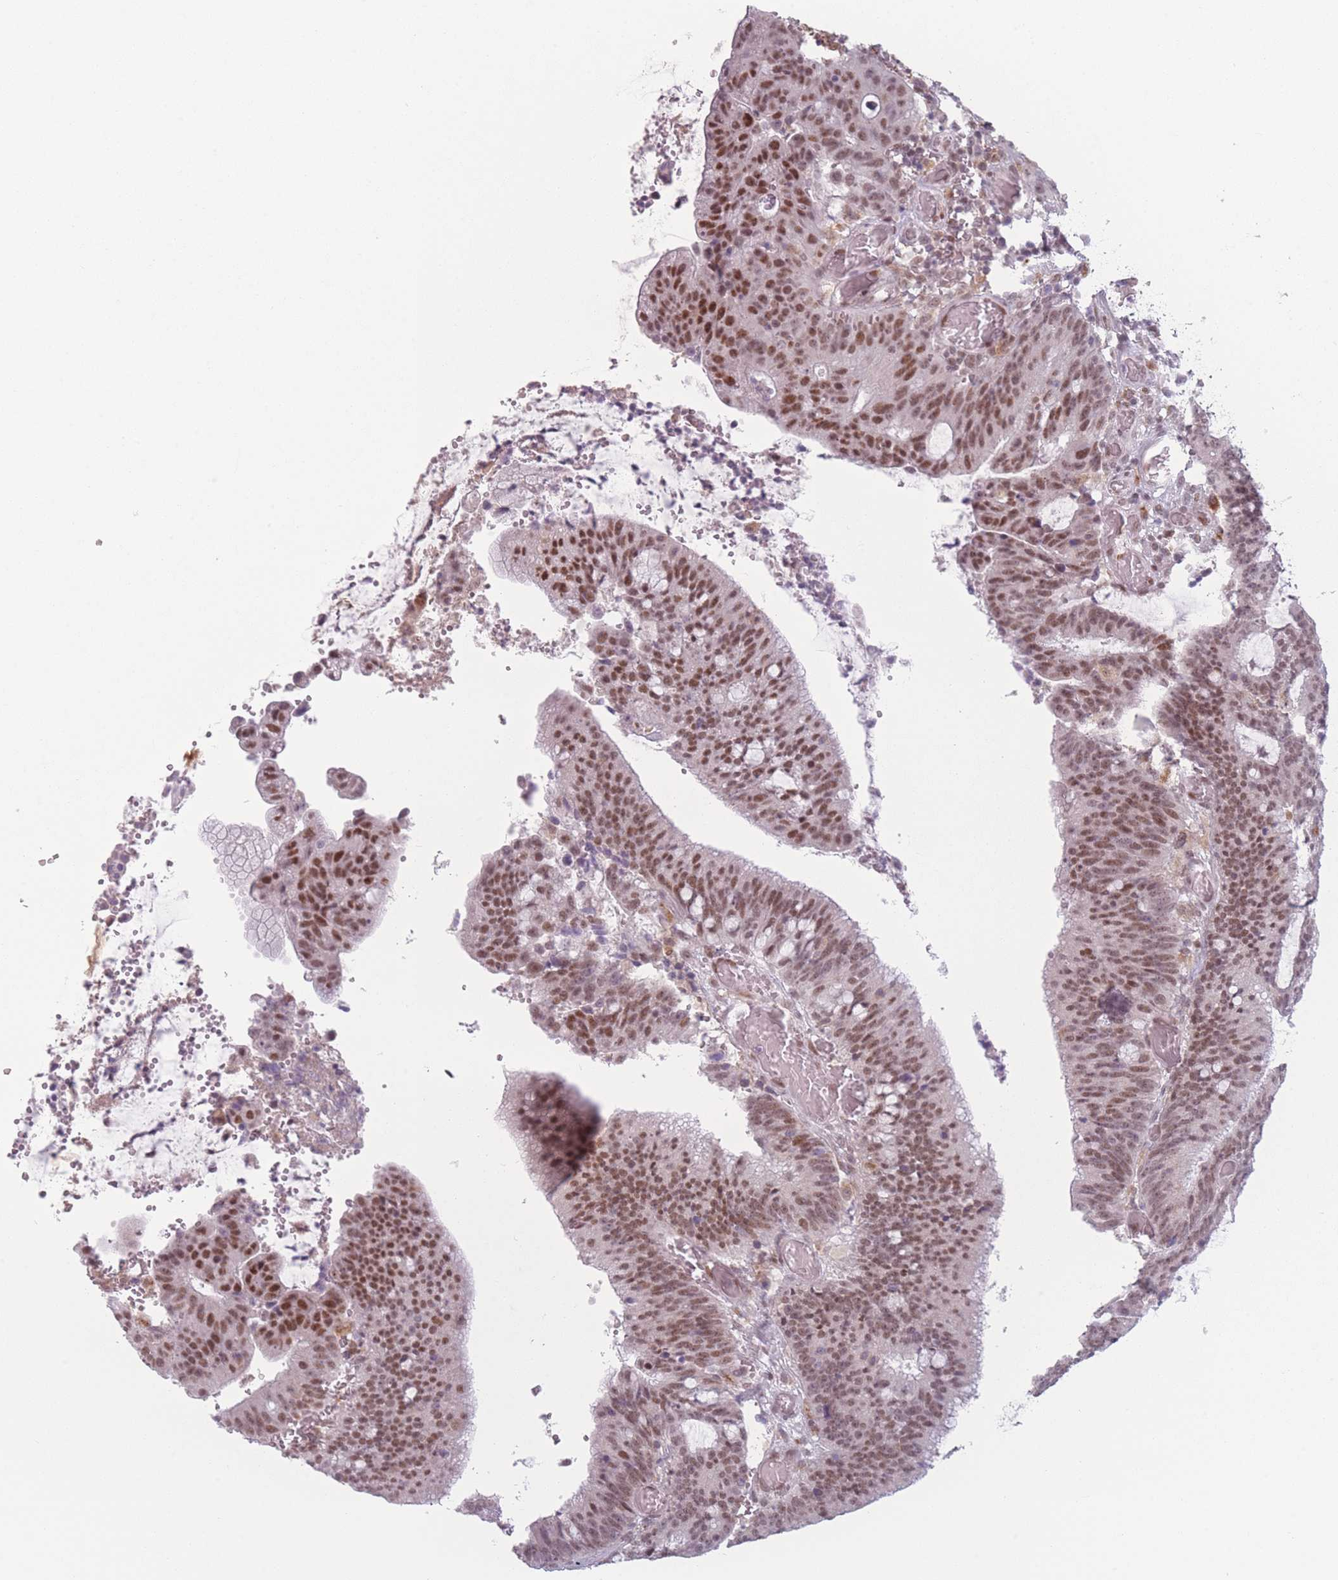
{"staining": {"intensity": "moderate", "quantity": ">75%", "location": "nuclear"}, "tissue": "colorectal cancer", "cell_type": "Tumor cells", "image_type": "cancer", "snomed": [{"axis": "morphology", "description": "Adenocarcinoma, NOS"}, {"axis": "topography", "description": "Rectum"}], "caption": "Immunohistochemical staining of human colorectal cancer displays medium levels of moderate nuclear positivity in approximately >75% of tumor cells.", "gene": "OR10C1", "patient": {"sex": "female", "age": 77}}